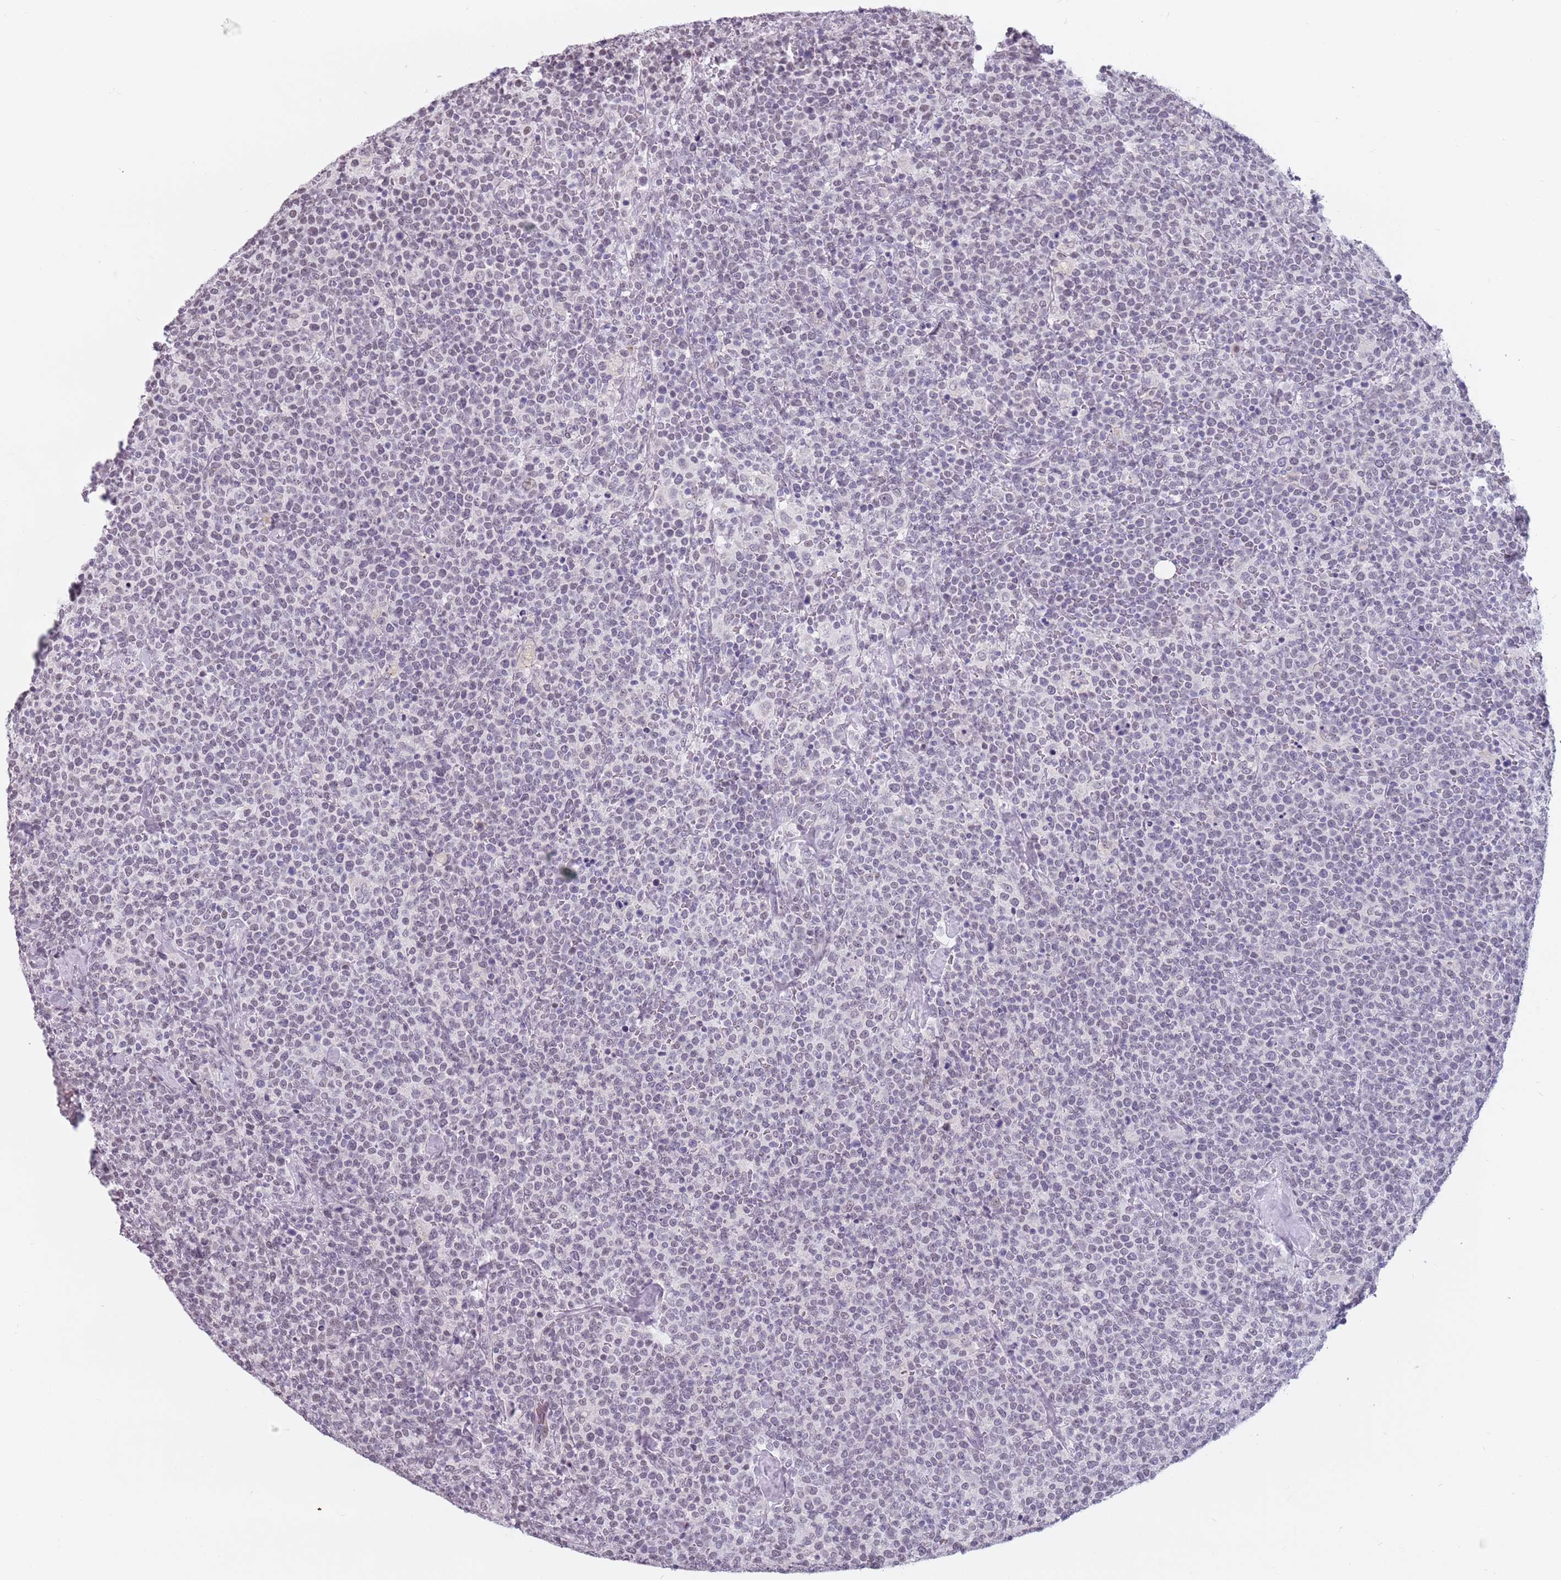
{"staining": {"intensity": "negative", "quantity": "none", "location": "none"}, "tissue": "lymphoma", "cell_type": "Tumor cells", "image_type": "cancer", "snomed": [{"axis": "morphology", "description": "Malignant lymphoma, non-Hodgkin's type, High grade"}, {"axis": "topography", "description": "Lymph node"}], "caption": "Histopathology image shows no significant protein staining in tumor cells of malignant lymphoma, non-Hodgkin's type (high-grade).", "gene": "PTCHD1", "patient": {"sex": "male", "age": 61}}